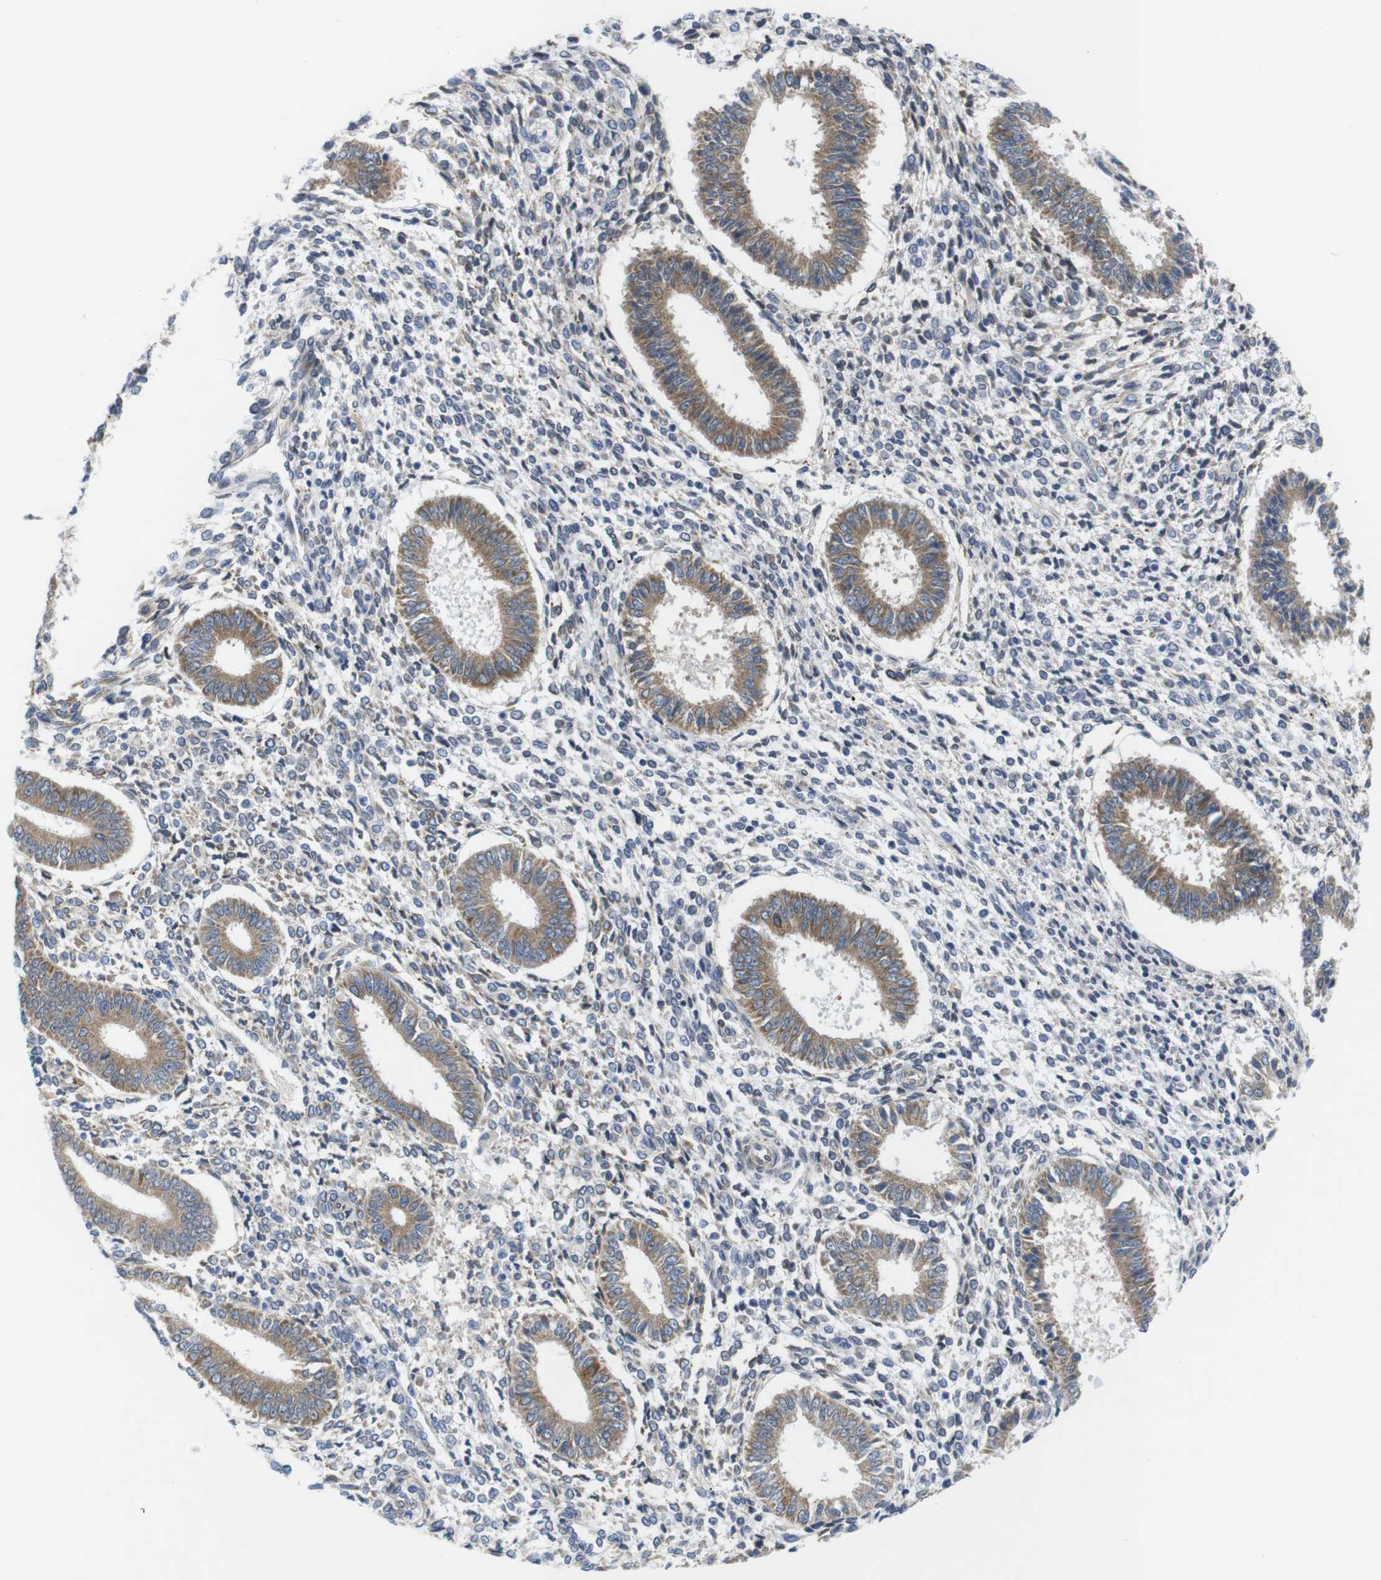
{"staining": {"intensity": "negative", "quantity": "none", "location": "none"}, "tissue": "endometrium", "cell_type": "Cells in endometrial stroma", "image_type": "normal", "snomed": [{"axis": "morphology", "description": "Normal tissue, NOS"}, {"axis": "topography", "description": "Endometrium"}], "caption": "Immunohistochemical staining of benign endometrium exhibits no significant positivity in cells in endometrial stroma. The staining was performed using DAB (3,3'-diaminobenzidine) to visualize the protein expression in brown, while the nuclei were stained in blue with hematoxylin (Magnification: 20x).", "gene": "HACD3", "patient": {"sex": "female", "age": 35}}